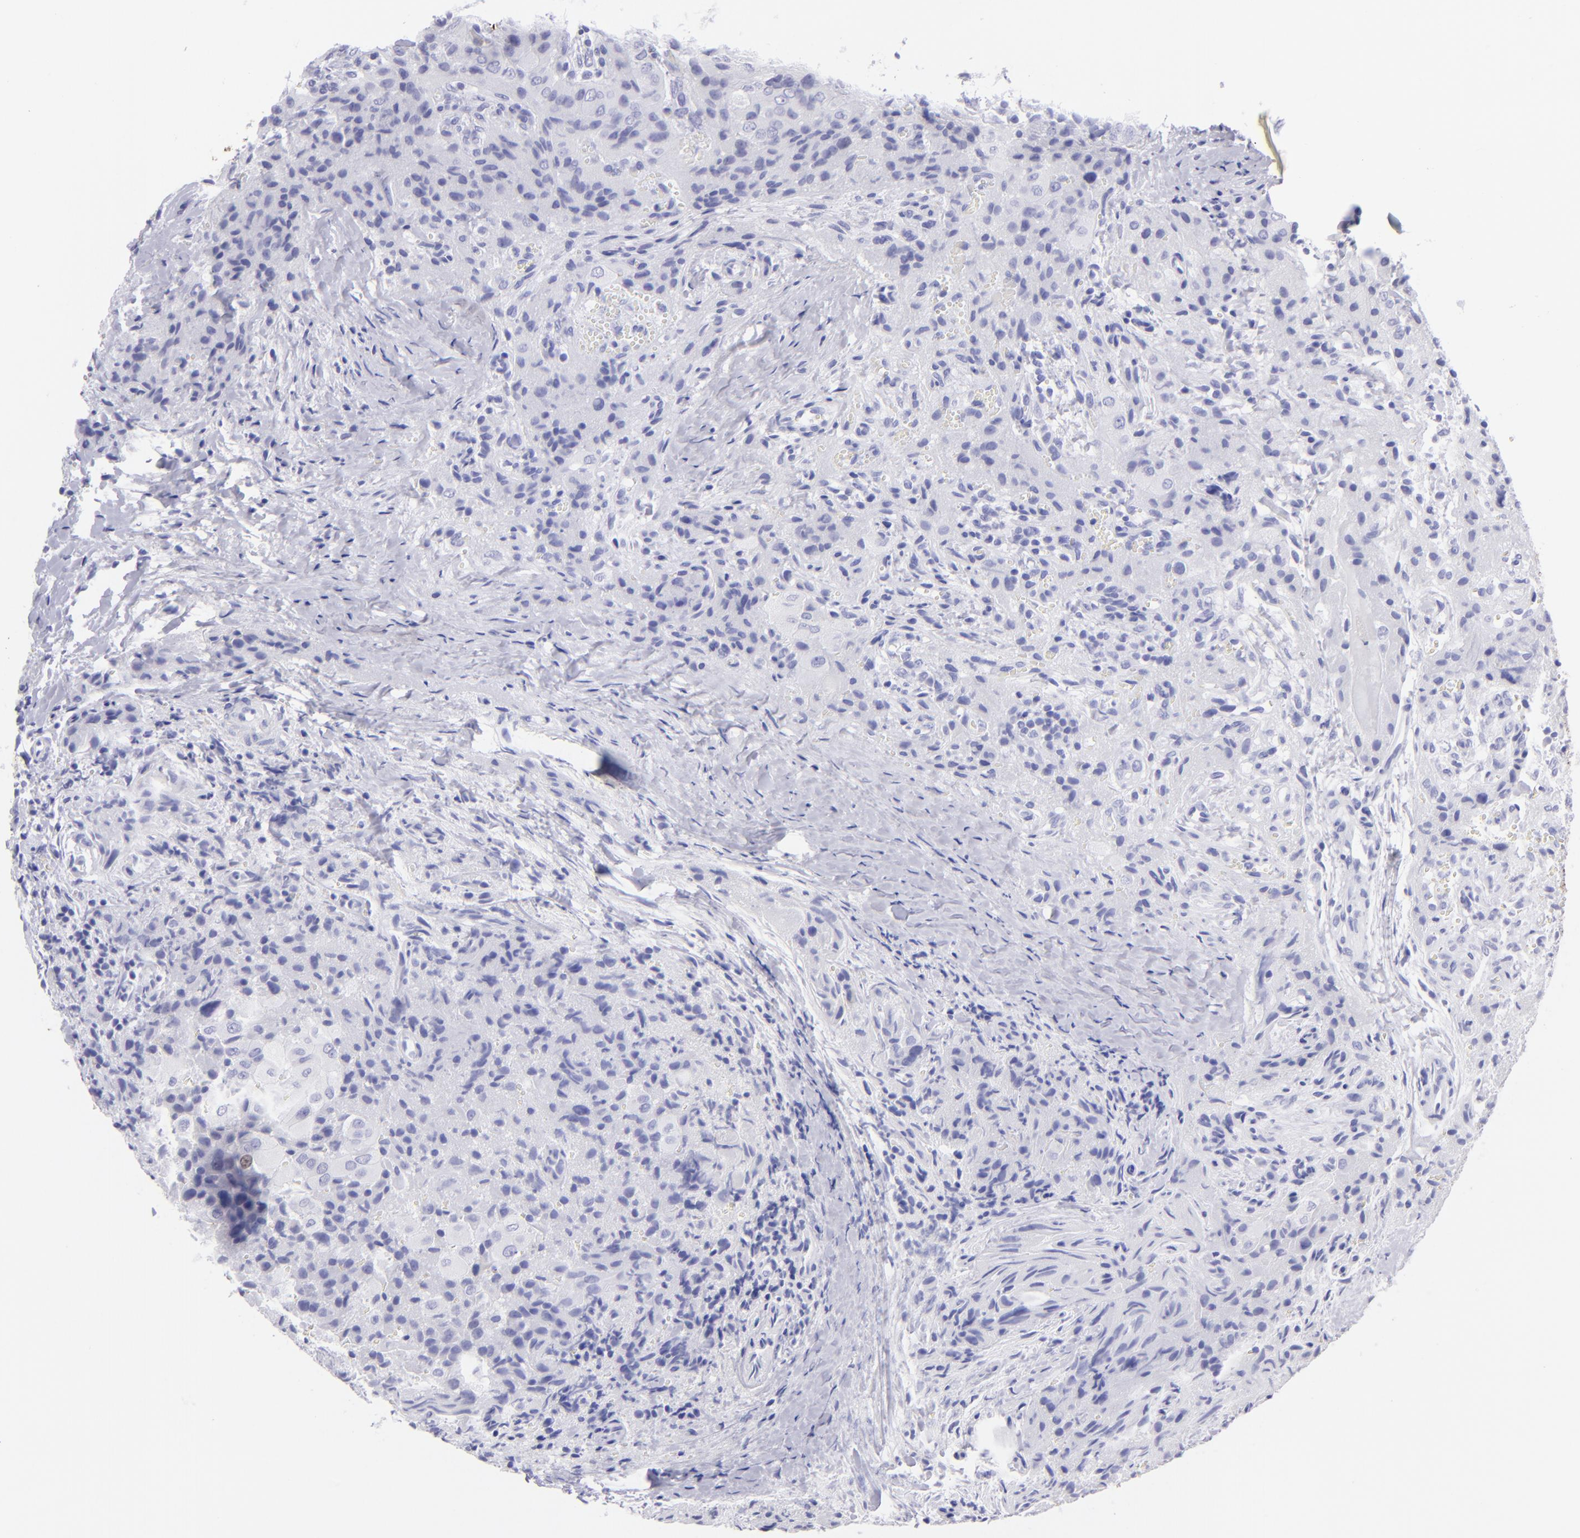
{"staining": {"intensity": "negative", "quantity": "none", "location": "none"}, "tissue": "thyroid cancer", "cell_type": "Tumor cells", "image_type": "cancer", "snomed": [{"axis": "morphology", "description": "Papillary adenocarcinoma, NOS"}, {"axis": "topography", "description": "Thyroid gland"}], "caption": "High magnification brightfield microscopy of papillary adenocarcinoma (thyroid) stained with DAB (3,3'-diaminobenzidine) (brown) and counterstained with hematoxylin (blue): tumor cells show no significant positivity.", "gene": "SLC1A3", "patient": {"sex": "female", "age": 71}}